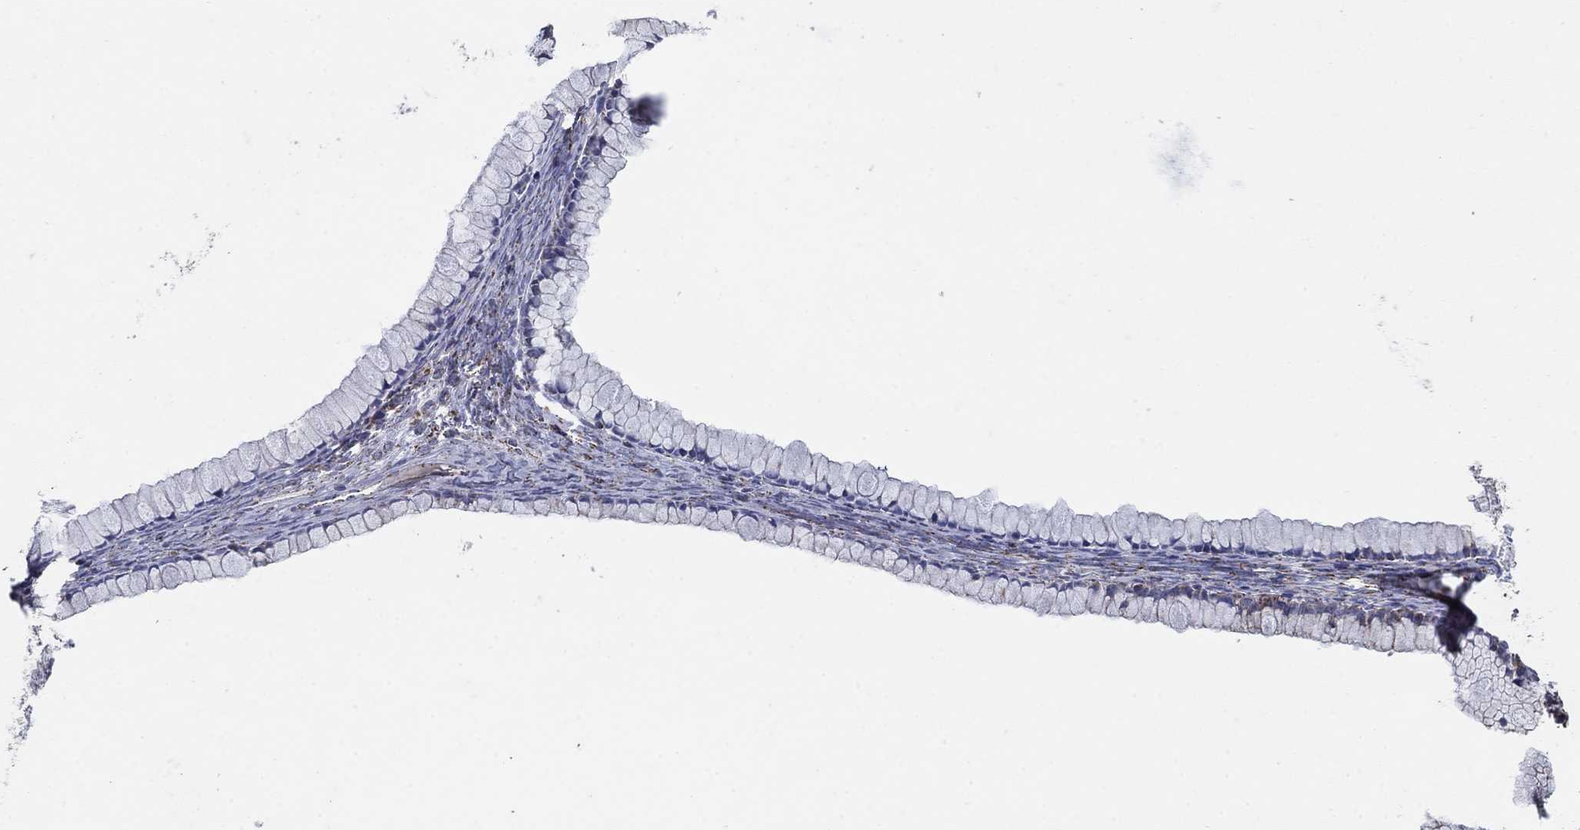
{"staining": {"intensity": "moderate", "quantity": "<25%", "location": "cytoplasmic/membranous"}, "tissue": "ovarian cancer", "cell_type": "Tumor cells", "image_type": "cancer", "snomed": [{"axis": "morphology", "description": "Cystadenocarcinoma, mucinous, NOS"}, {"axis": "topography", "description": "Ovary"}], "caption": "High-magnification brightfield microscopy of ovarian mucinous cystadenocarcinoma stained with DAB (3,3'-diaminobenzidine) (brown) and counterstained with hematoxylin (blue). tumor cells exhibit moderate cytoplasmic/membranous staining is present in approximately<25% of cells. (IHC, brightfield microscopy, high magnification).", "gene": "PNPLA2", "patient": {"sex": "female", "age": 41}}